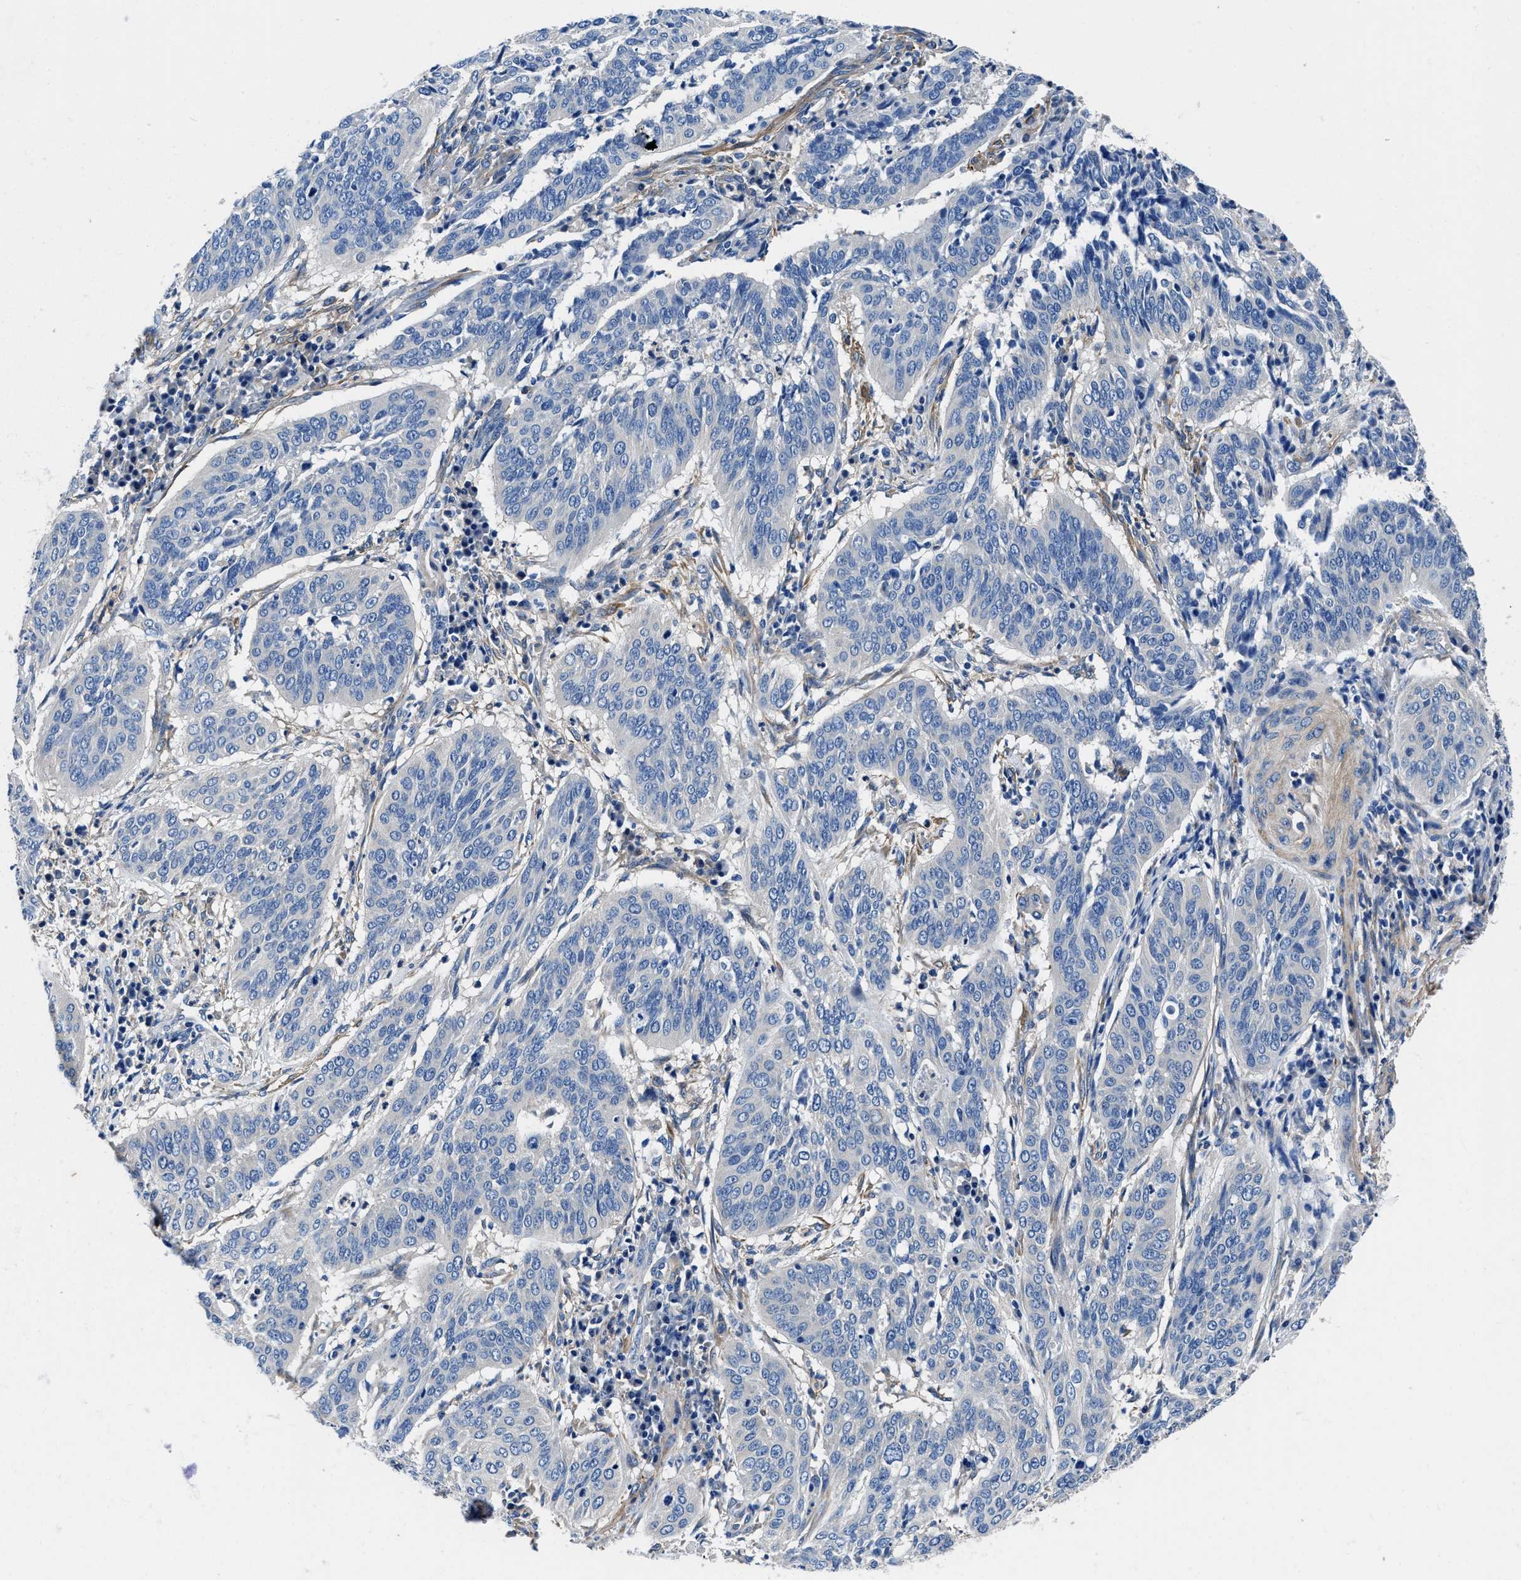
{"staining": {"intensity": "negative", "quantity": "none", "location": "none"}, "tissue": "cervical cancer", "cell_type": "Tumor cells", "image_type": "cancer", "snomed": [{"axis": "morphology", "description": "Normal tissue, NOS"}, {"axis": "morphology", "description": "Squamous cell carcinoma, NOS"}, {"axis": "topography", "description": "Cervix"}], "caption": "This histopathology image is of cervical cancer (squamous cell carcinoma) stained with immunohistochemistry to label a protein in brown with the nuclei are counter-stained blue. There is no positivity in tumor cells.", "gene": "NEU1", "patient": {"sex": "female", "age": 39}}